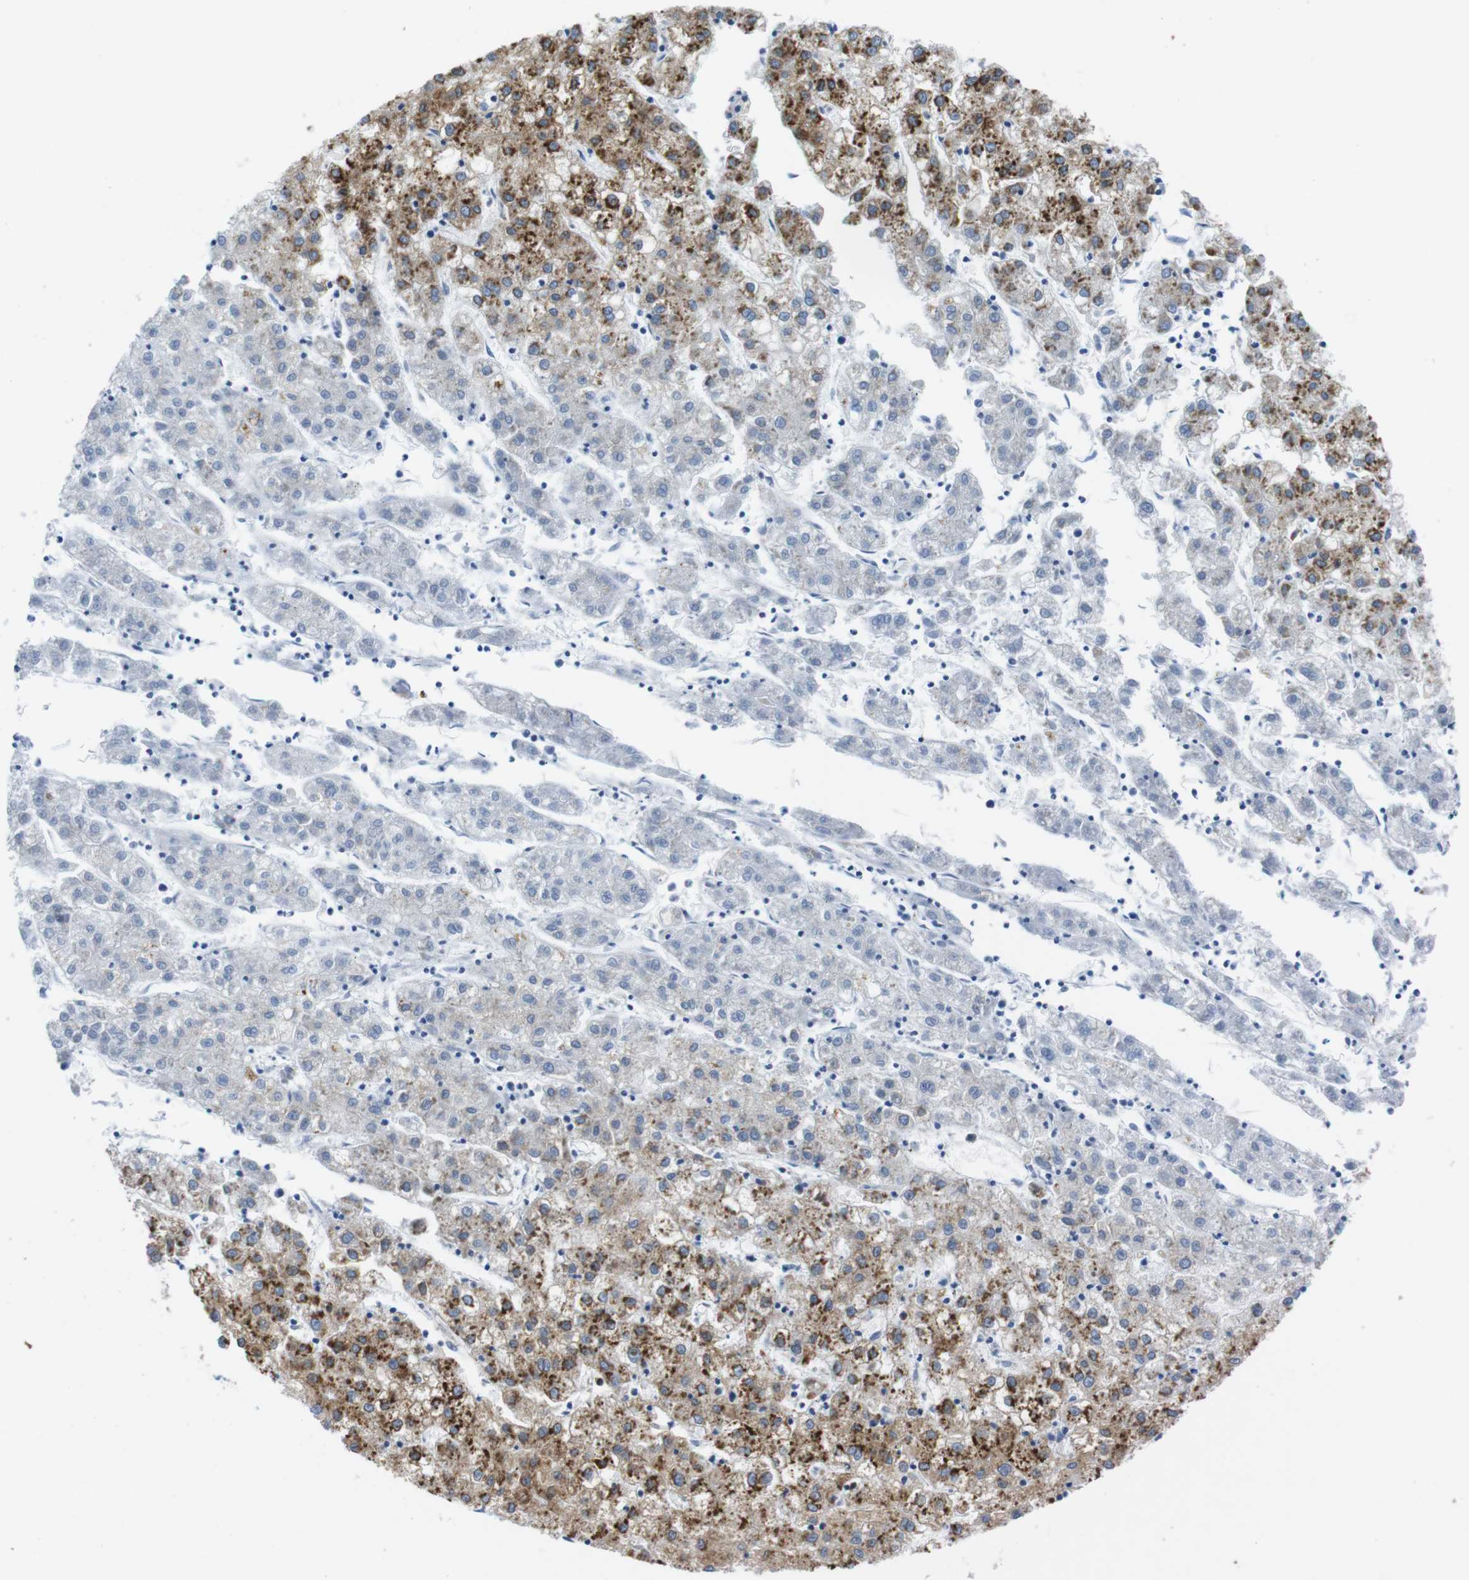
{"staining": {"intensity": "strong", "quantity": "25%-75%", "location": "cytoplasmic/membranous"}, "tissue": "liver cancer", "cell_type": "Tumor cells", "image_type": "cancer", "snomed": [{"axis": "morphology", "description": "Carcinoma, Hepatocellular, NOS"}, {"axis": "topography", "description": "Liver"}], "caption": "Human liver cancer (hepatocellular carcinoma) stained for a protein (brown) displays strong cytoplasmic/membranous positive expression in about 25%-75% of tumor cells.", "gene": "CYP2C9", "patient": {"sex": "male", "age": 72}}